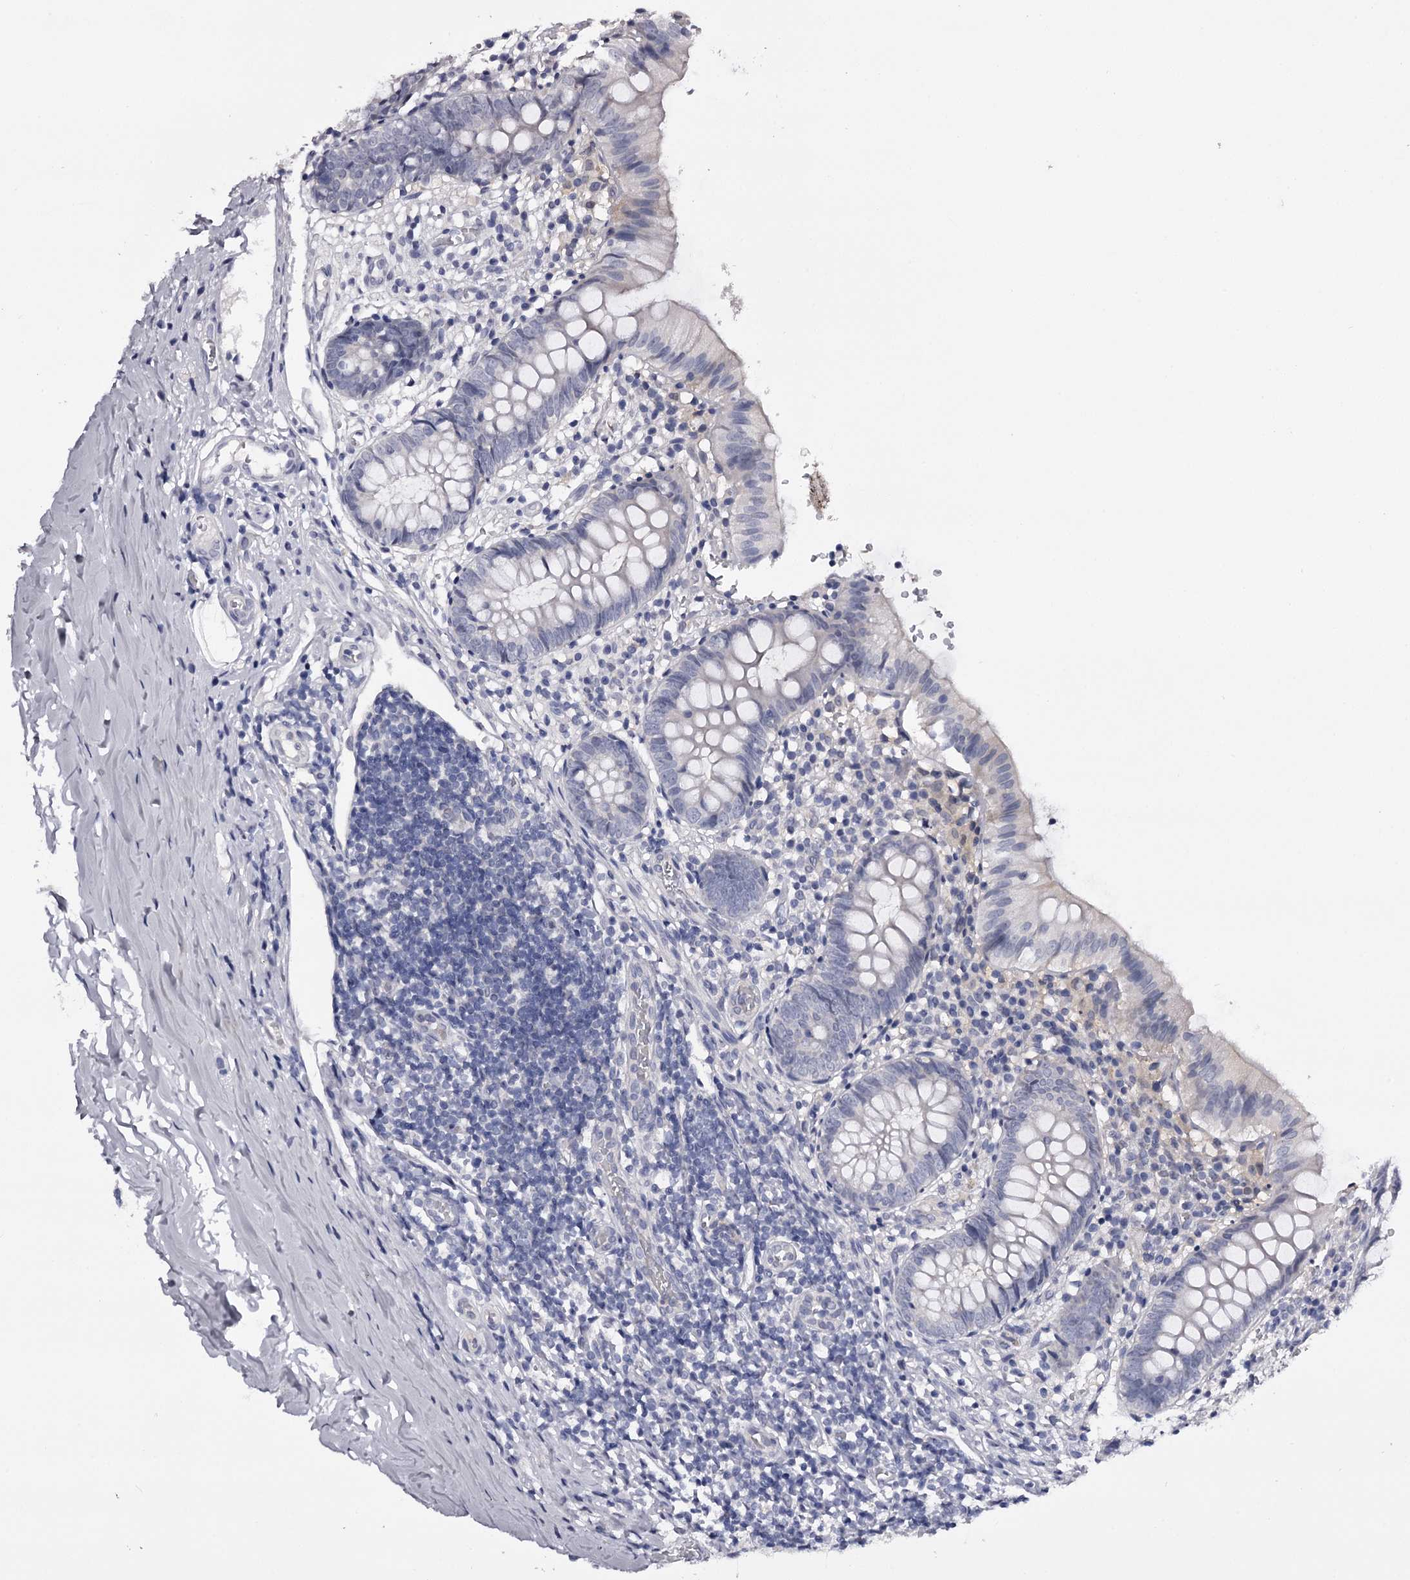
{"staining": {"intensity": "negative", "quantity": "none", "location": "none"}, "tissue": "appendix", "cell_type": "Glandular cells", "image_type": "normal", "snomed": [{"axis": "morphology", "description": "Normal tissue, NOS"}, {"axis": "topography", "description": "Appendix"}], "caption": "This photomicrograph is of benign appendix stained with IHC to label a protein in brown with the nuclei are counter-stained blue. There is no positivity in glandular cells. (Brightfield microscopy of DAB immunohistochemistry at high magnification).", "gene": "GSTO1", "patient": {"sex": "male", "age": 8}}